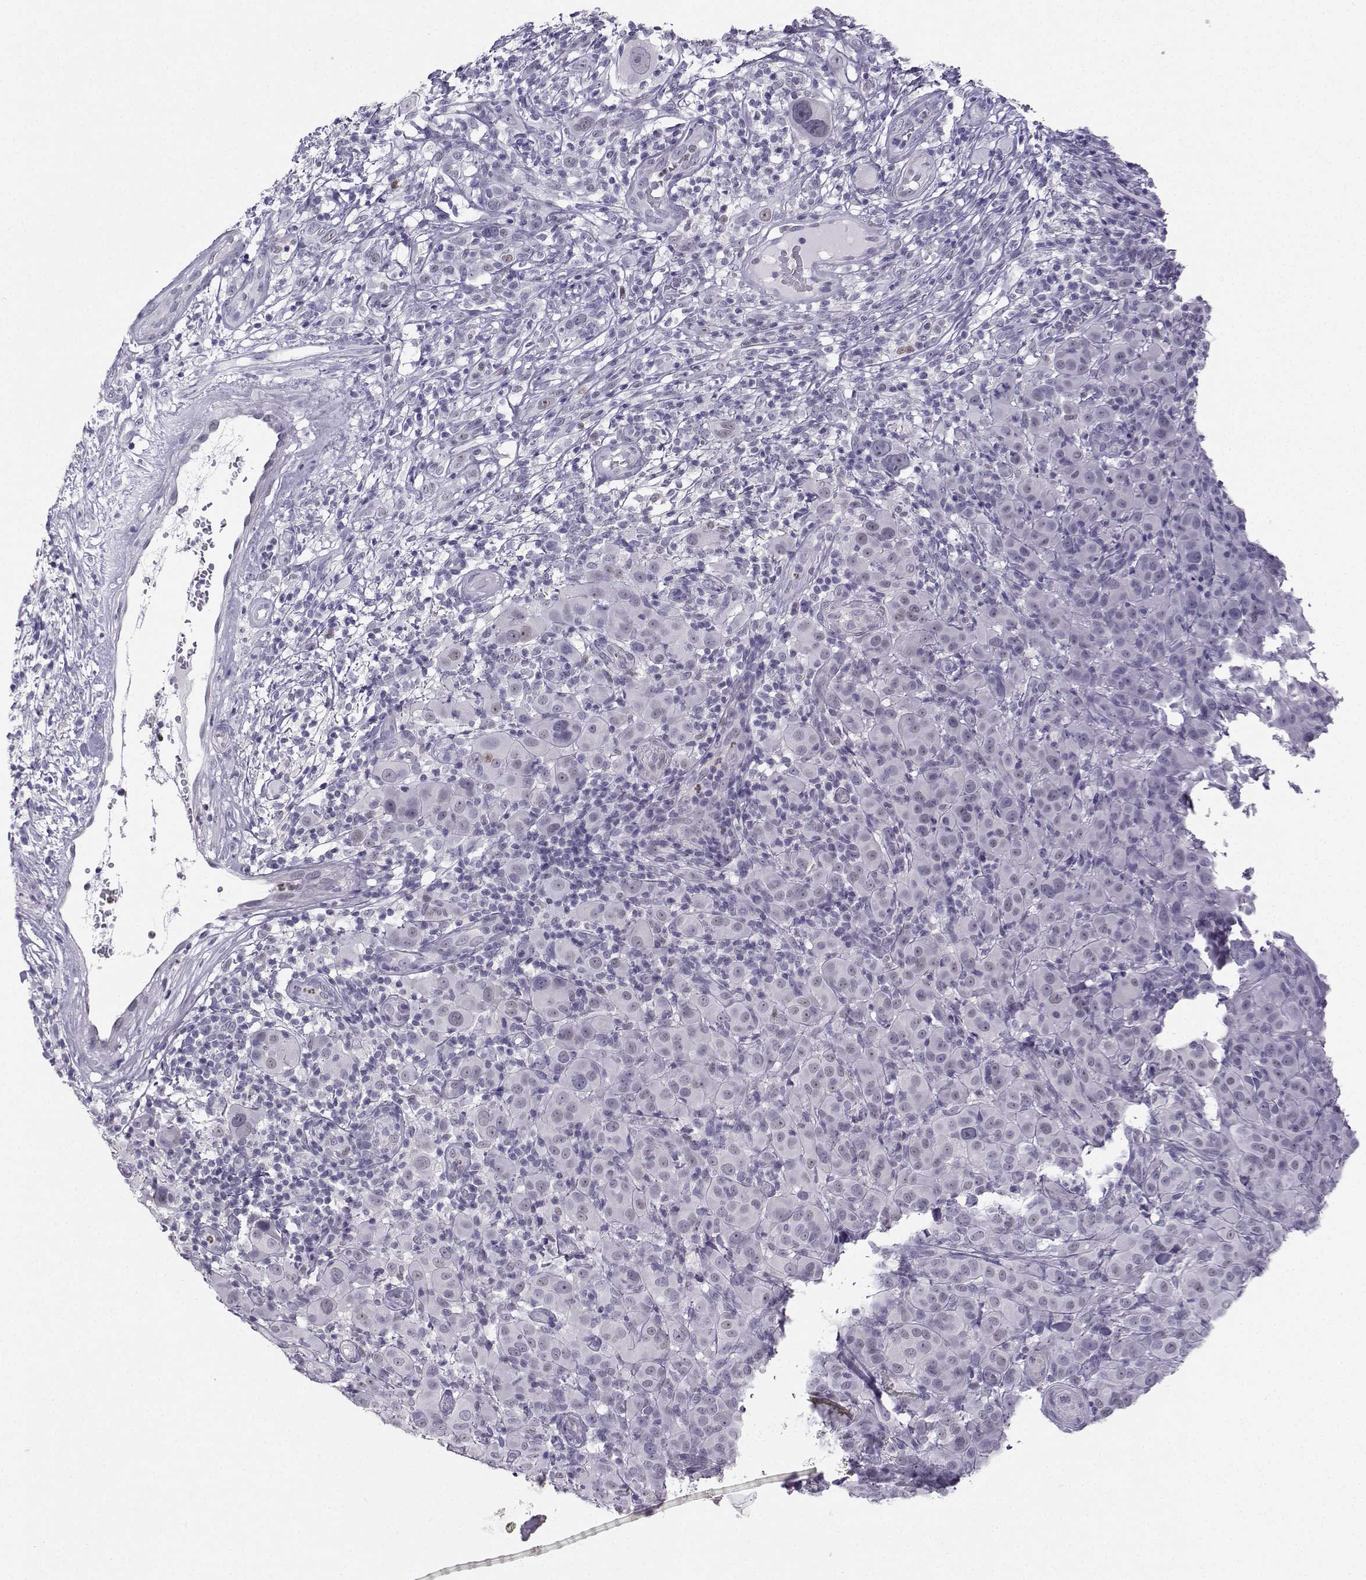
{"staining": {"intensity": "negative", "quantity": "none", "location": "none"}, "tissue": "melanoma", "cell_type": "Tumor cells", "image_type": "cancer", "snomed": [{"axis": "morphology", "description": "Malignant melanoma, NOS"}, {"axis": "topography", "description": "Skin"}], "caption": "The histopathology image exhibits no significant positivity in tumor cells of melanoma.", "gene": "TEDC2", "patient": {"sex": "female", "age": 87}}